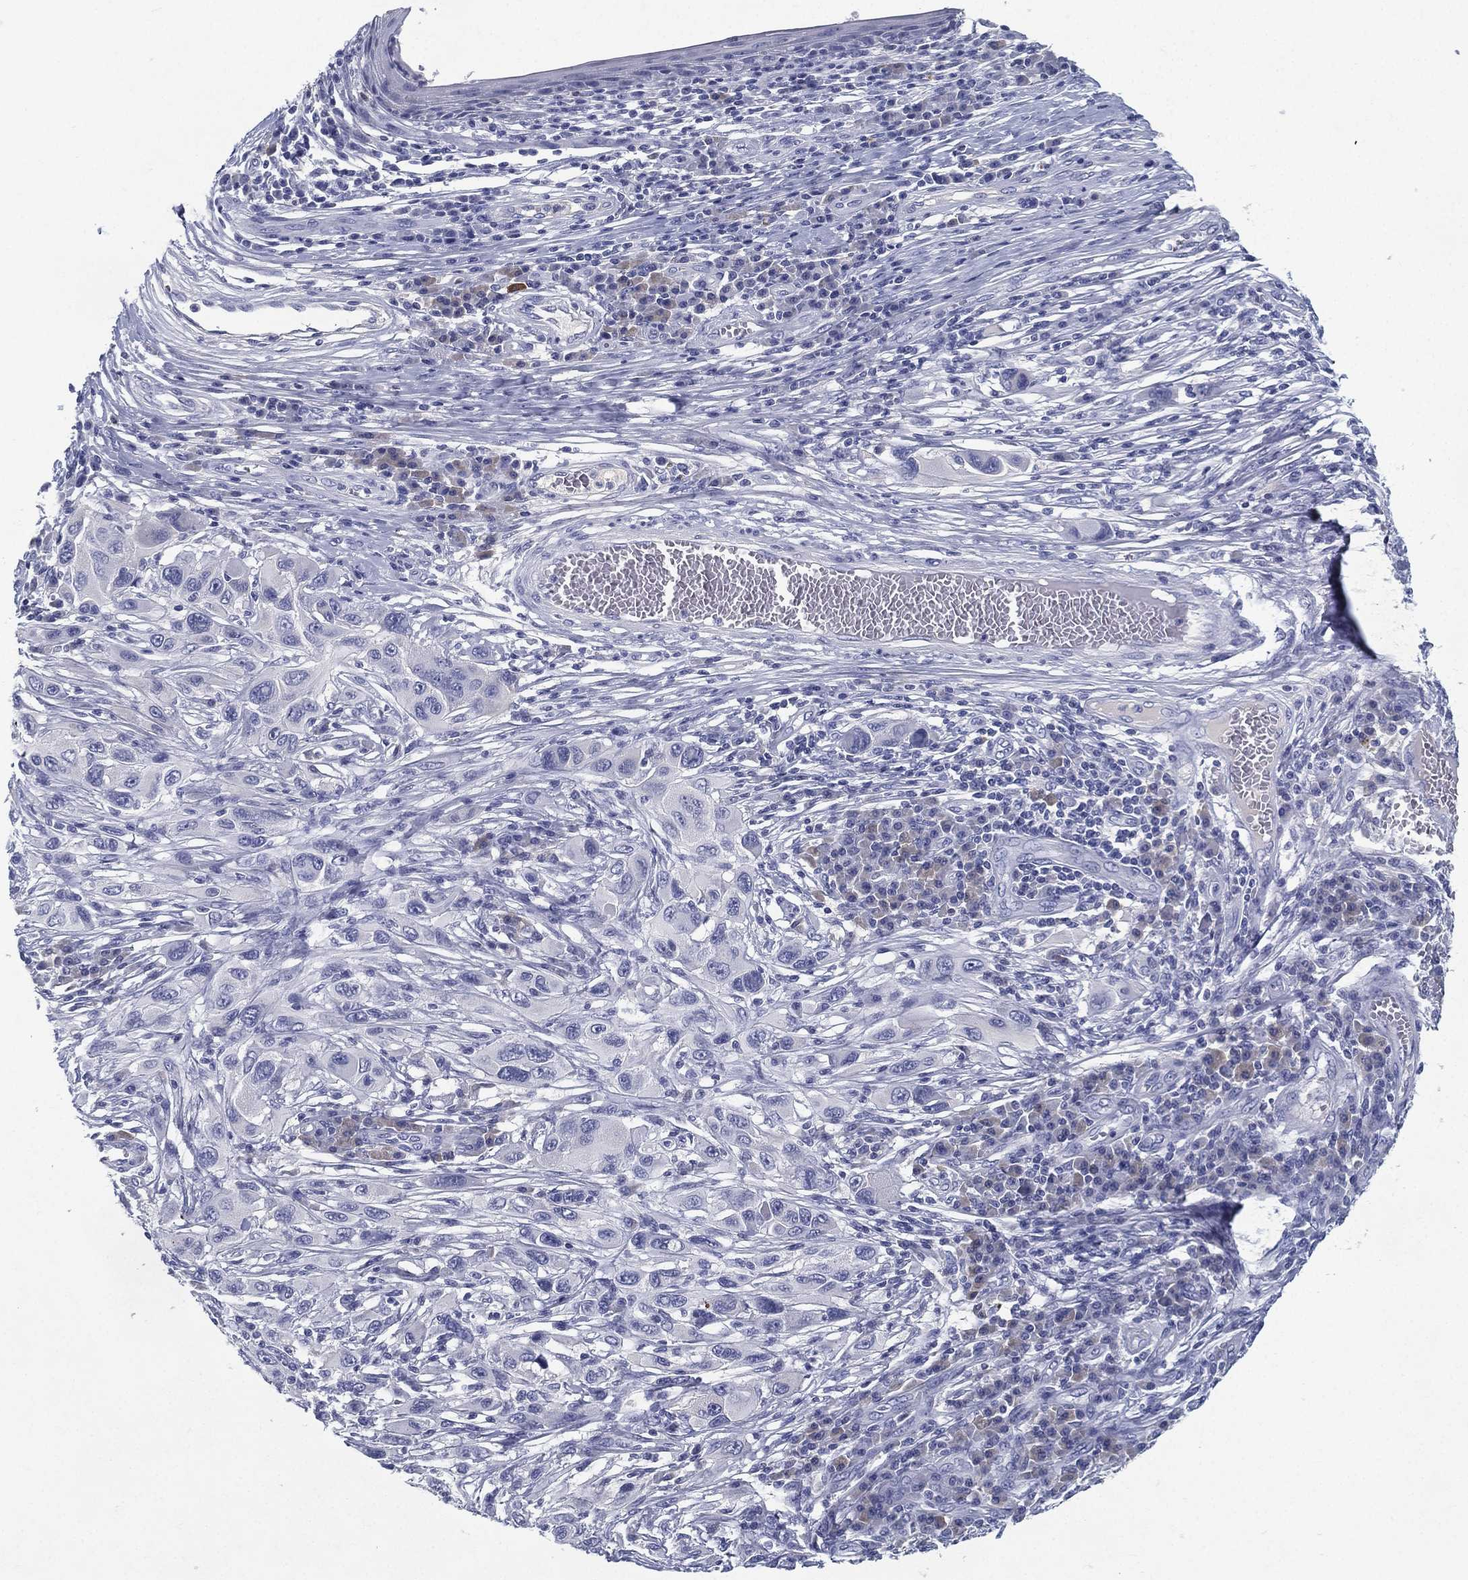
{"staining": {"intensity": "negative", "quantity": "none", "location": "none"}, "tissue": "melanoma", "cell_type": "Tumor cells", "image_type": "cancer", "snomed": [{"axis": "morphology", "description": "Malignant melanoma, NOS"}, {"axis": "topography", "description": "Skin"}], "caption": "Tumor cells are negative for brown protein staining in malignant melanoma.", "gene": "RGS13", "patient": {"sex": "male", "age": 53}}